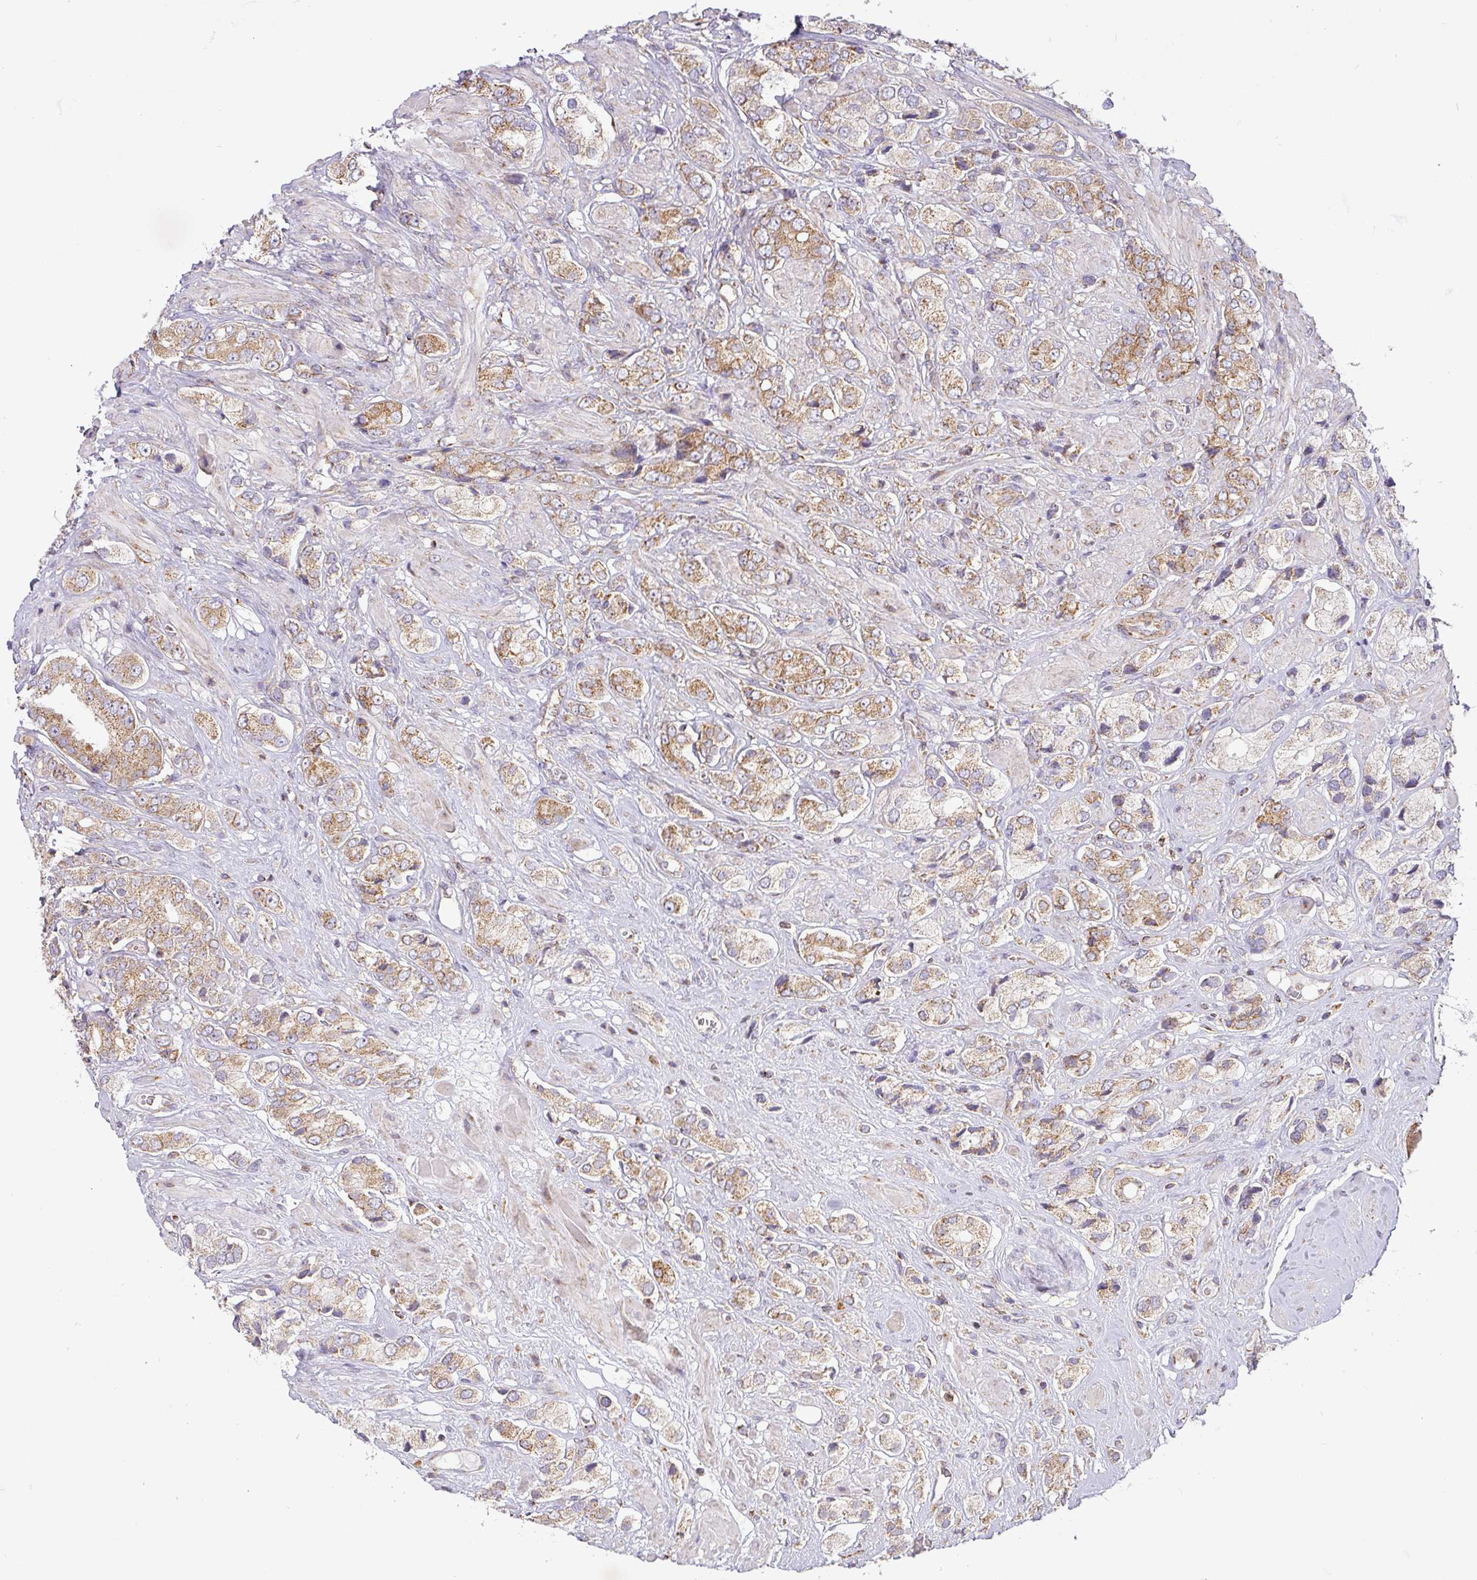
{"staining": {"intensity": "moderate", "quantity": ">75%", "location": "cytoplasmic/membranous"}, "tissue": "prostate cancer", "cell_type": "Tumor cells", "image_type": "cancer", "snomed": [{"axis": "morphology", "description": "Adenocarcinoma, High grade"}, {"axis": "topography", "description": "Prostate and seminal vesicle, NOS"}], "caption": "High-grade adenocarcinoma (prostate) stained with a brown dye shows moderate cytoplasmic/membranous positive expression in about >75% of tumor cells.", "gene": "ZNF211", "patient": {"sex": "male", "age": 64}}